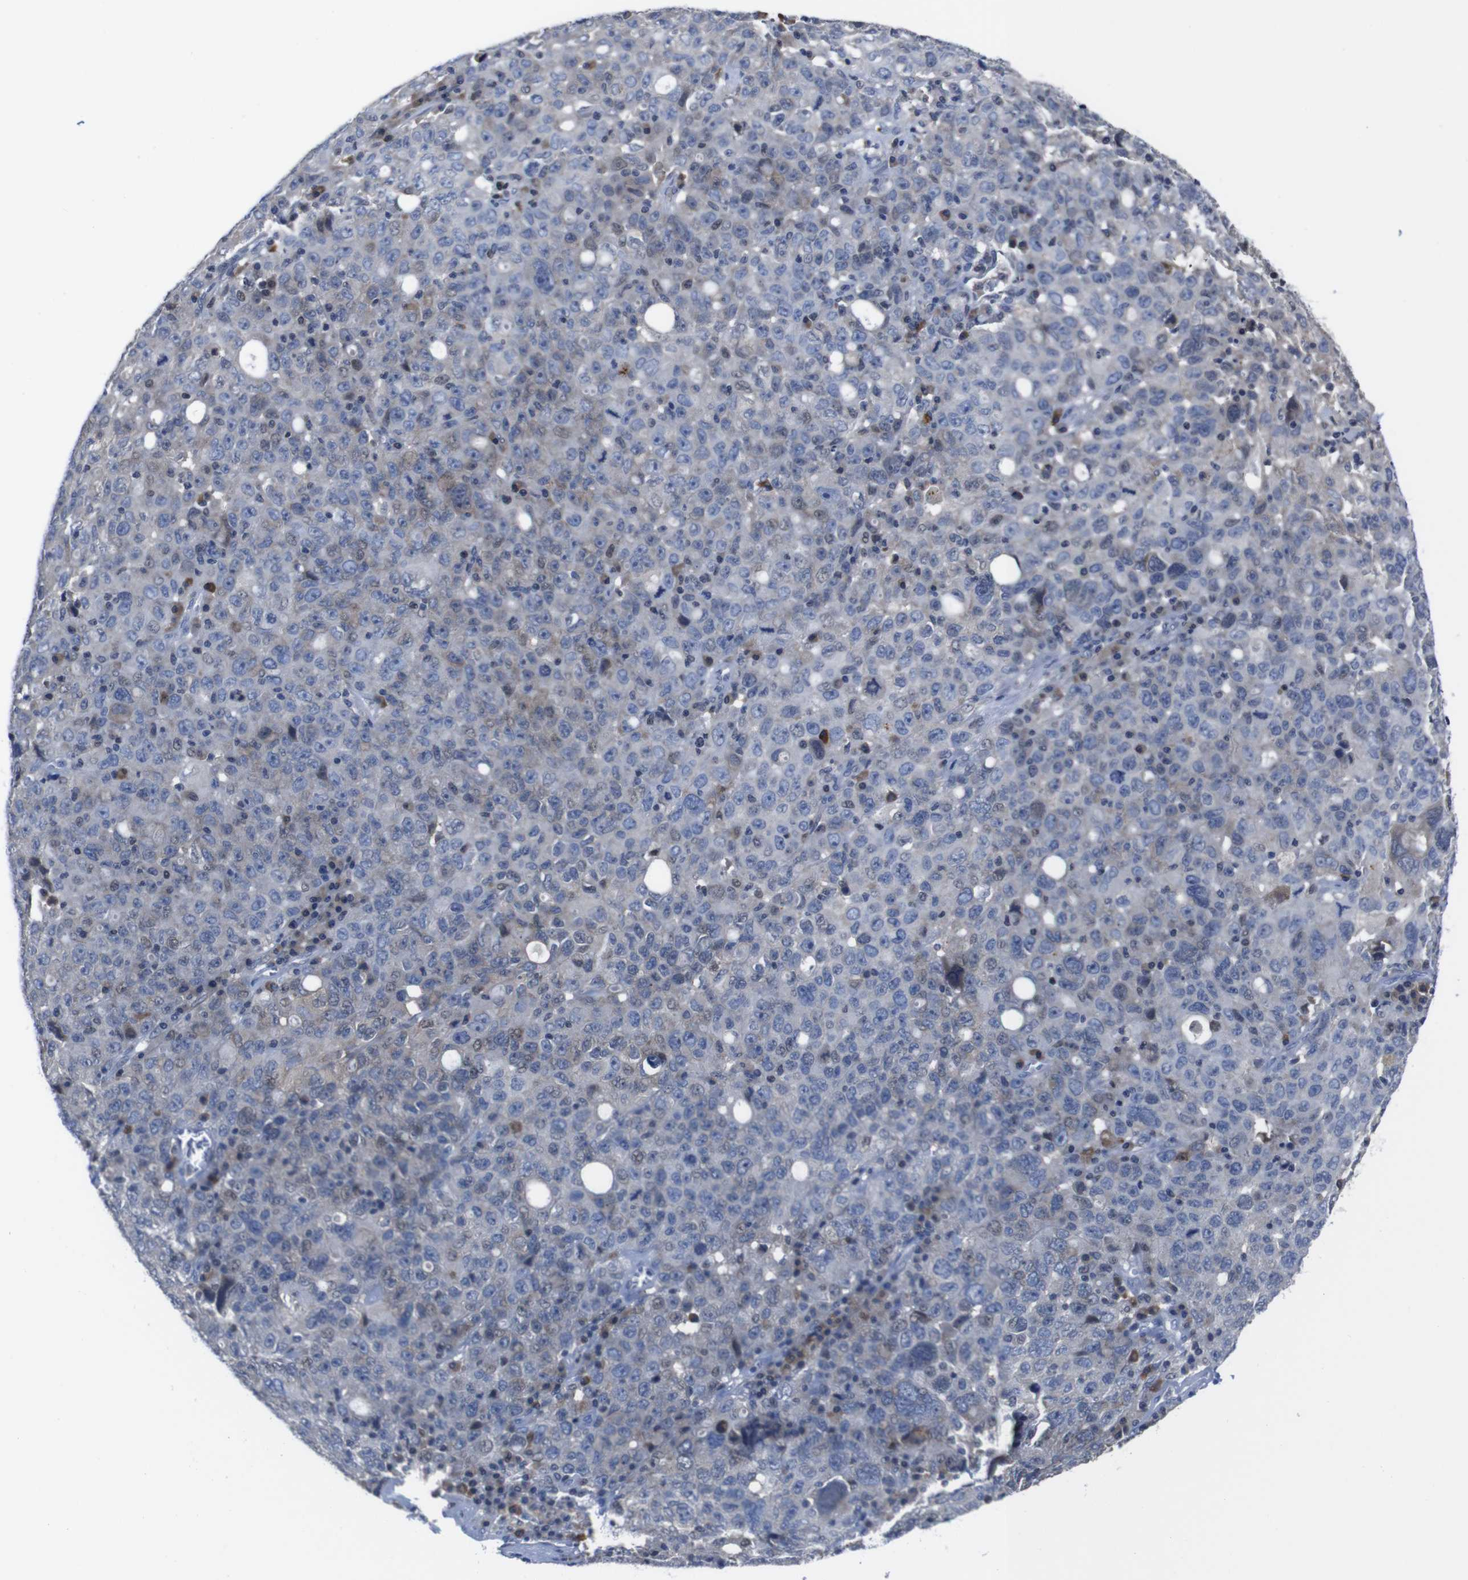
{"staining": {"intensity": "moderate", "quantity": "<25%", "location": "cytoplasmic/membranous"}, "tissue": "ovarian cancer", "cell_type": "Tumor cells", "image_type": "cancer", "snomed": [{"axis": "morphology", "description": "Carcinoma, endometroid"}, {"axis": "topography", "description": "Ovary"}], "caption": "Ovarian cancer (endometroid carcinoma) was stained to show a protein in brown. There is low levels of moderate cytoplasmic/membranous staining in approximately <25% of tumor cells. Nuclei are stained in blue.", "gene": "SEMA4B", "patient": {"sex": "female", "age": 62}}